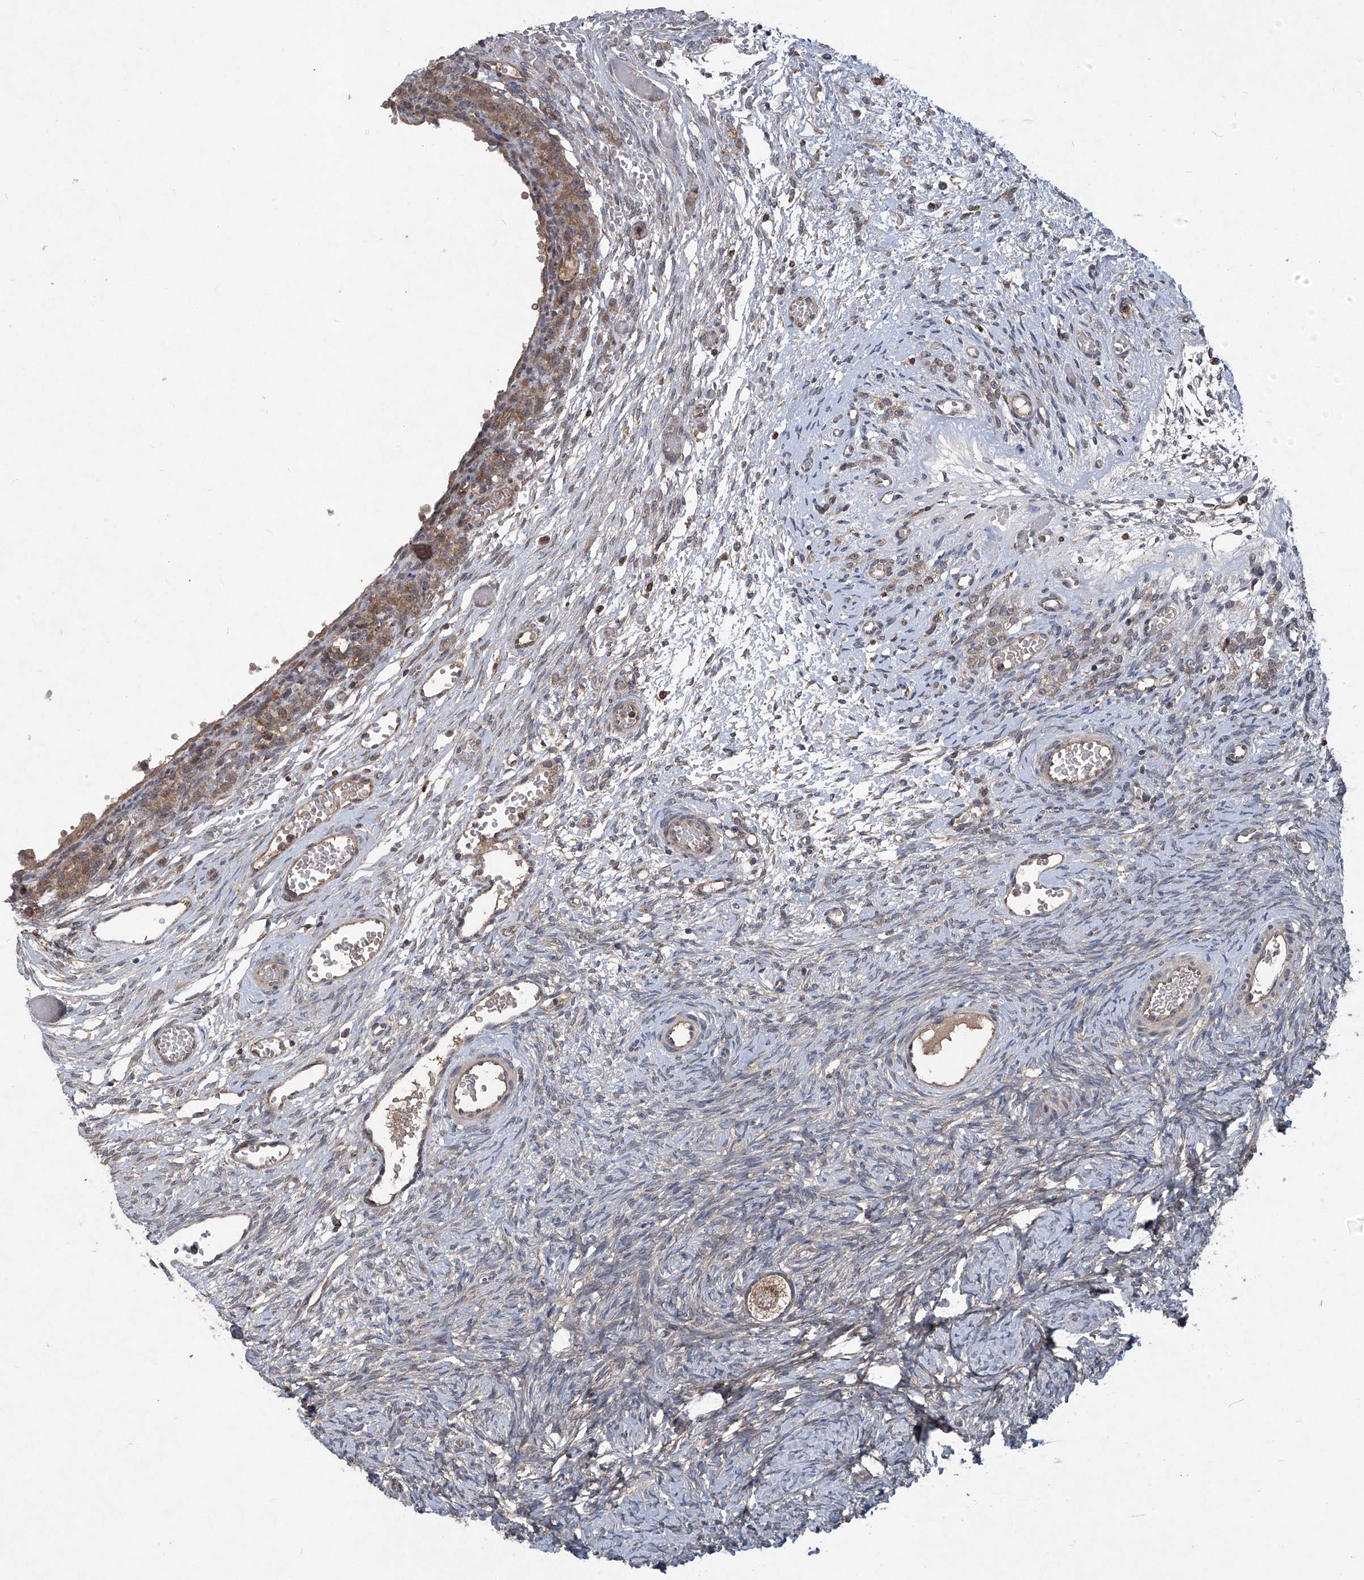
{"staining": {"intensity": "moderate", "quantity": ">75%", "location": "cytoplasmic/membranous"}, "tissue": "ovary", "cell_type": "Follicle cells", "image_type": "normal", "snomed": [{"axis": "morphology", "description": "Adenocarcinoma, NOS"}, {"axis": "topography", "description": "Endometrium"}], "caption": "A brown stain highlights moderate cytoplasmic/membranous expression of a protein in follicle cells of benign human ovary.", "gene": "SUMF2", "patient": {"sex": "female", "age": 32}}